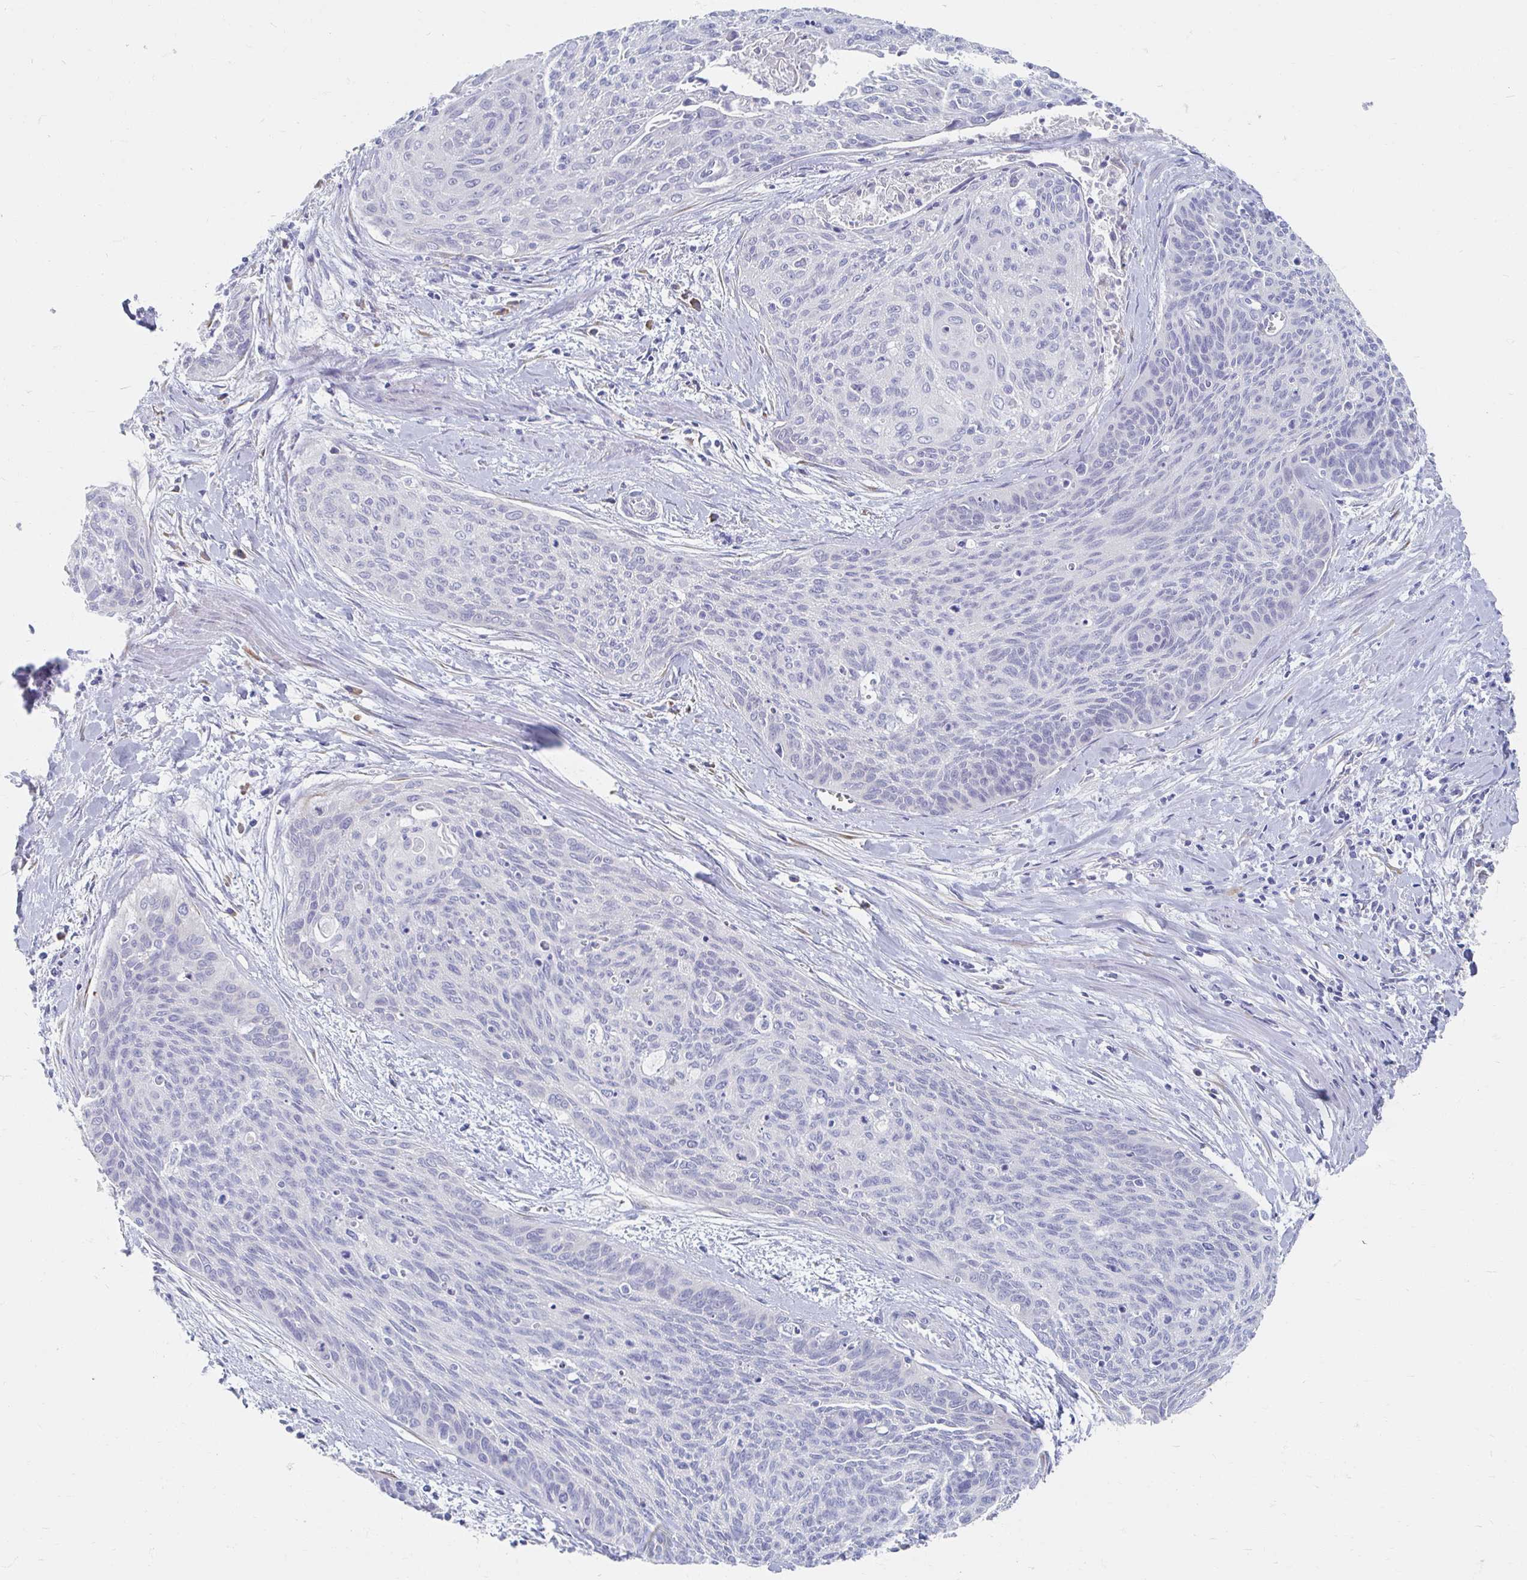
{"staining": {"intensity": "negative", "quantity": "none", "location": "none"}, "tissue": "cervical cancer", "cell_type": "Tumor cells", "image_type": "cancer", "snomed": [{"axis": "morphology", "description": "Squamous cell carcinoma, NOS"}, {"axis": "topography", "description": "Cervix"}], "caption": "Immunohistochemical staining of human cervical squamous cell carcinoma exhibits no significant positivity in tumor cells.", "gene": "MYLK2", "patient": {"sex": "female", "age": 55}}